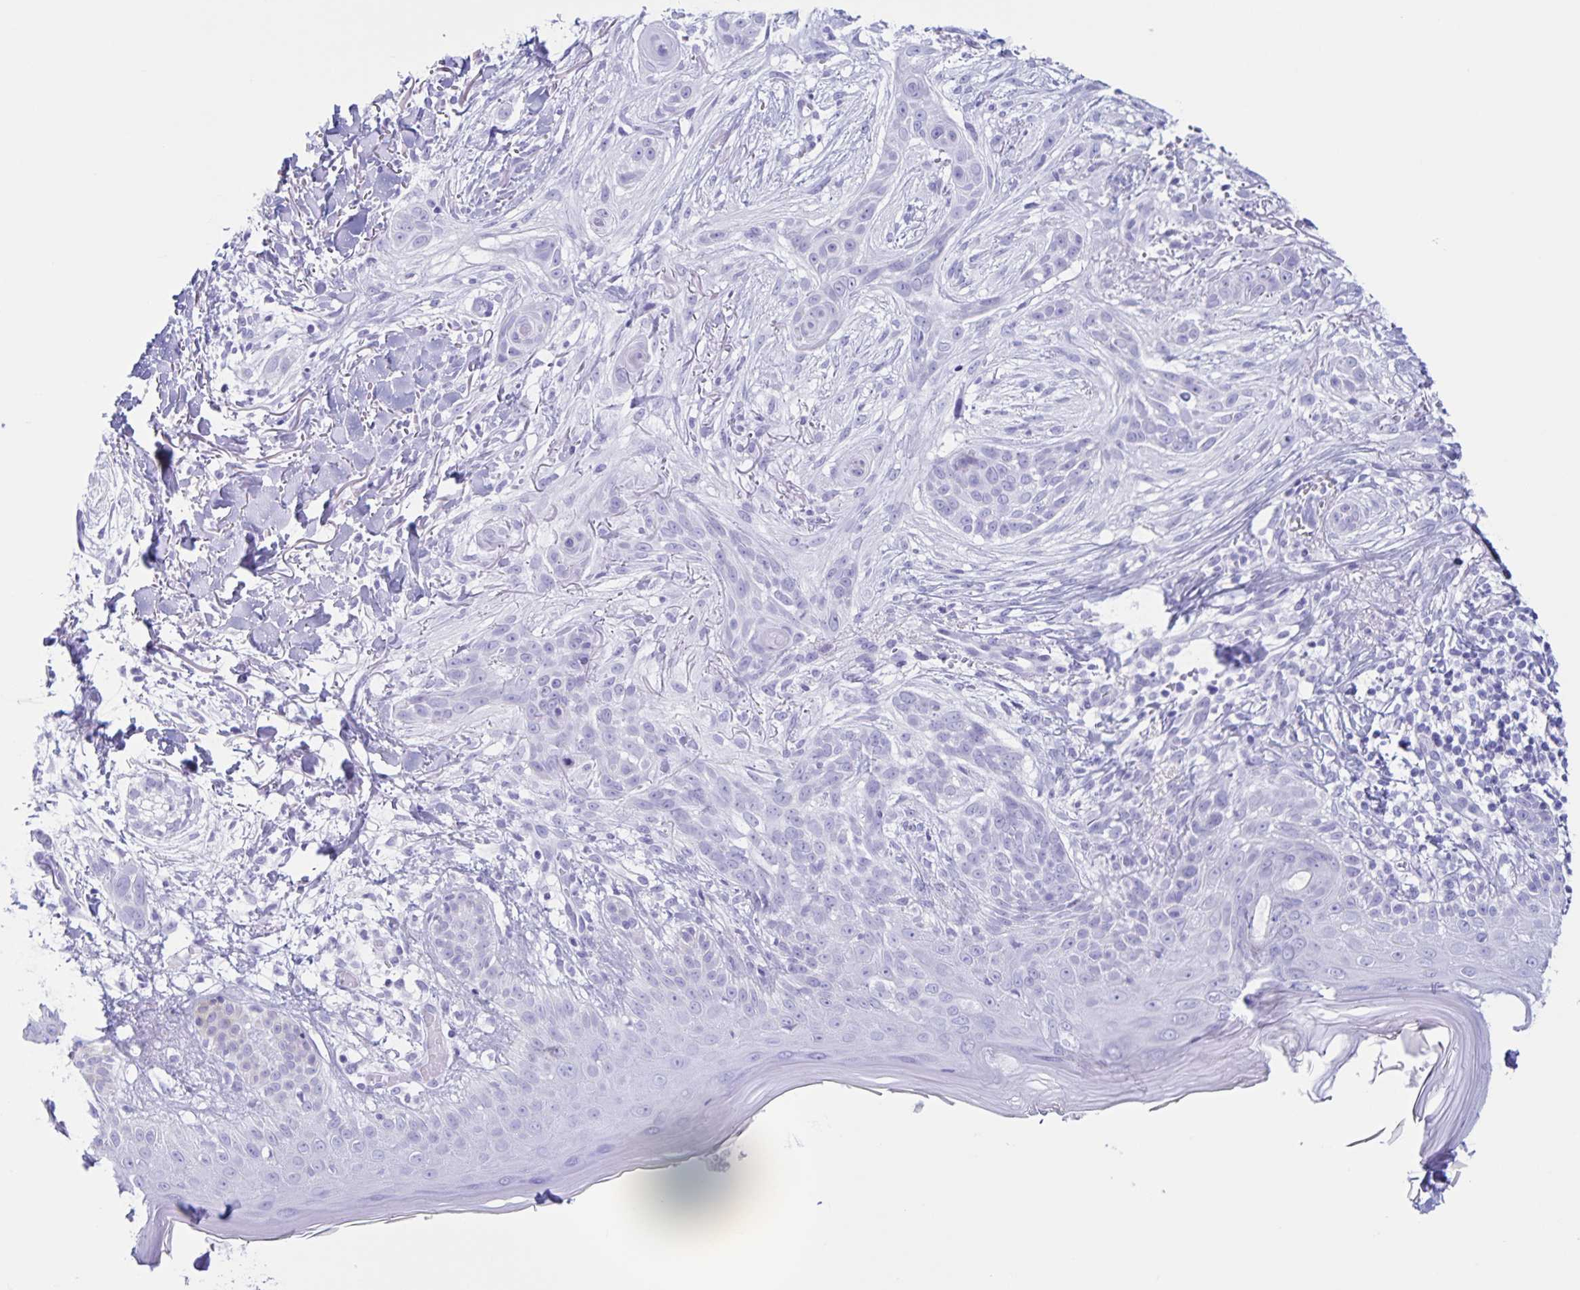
{"staining": {"intensity": "negative", "quantity": "none", "location": "none"}, "tissue": "skin cancer", "cell_type": "Tumor cells", "image_type": "cancer", "snomed": [{"axis": "morphology", "description": "Basal cell carcinoma"}, {"axis": "morphology", "description": "BCC, high aggressive"}, {"axis": "topography", "description": "Skin"}], "caption": "Image shows no significant protein staining in tumor cells of skin basal cell carcinoma. Brightfield microscopy of immunohistochemistry stained with DAB (3,3'-diaminobenzidine) (brown) and hematoxylin (blue), captured at high magnification.", "gene": "C12orf56", "patient": {"sex": "male", "age": 64}}